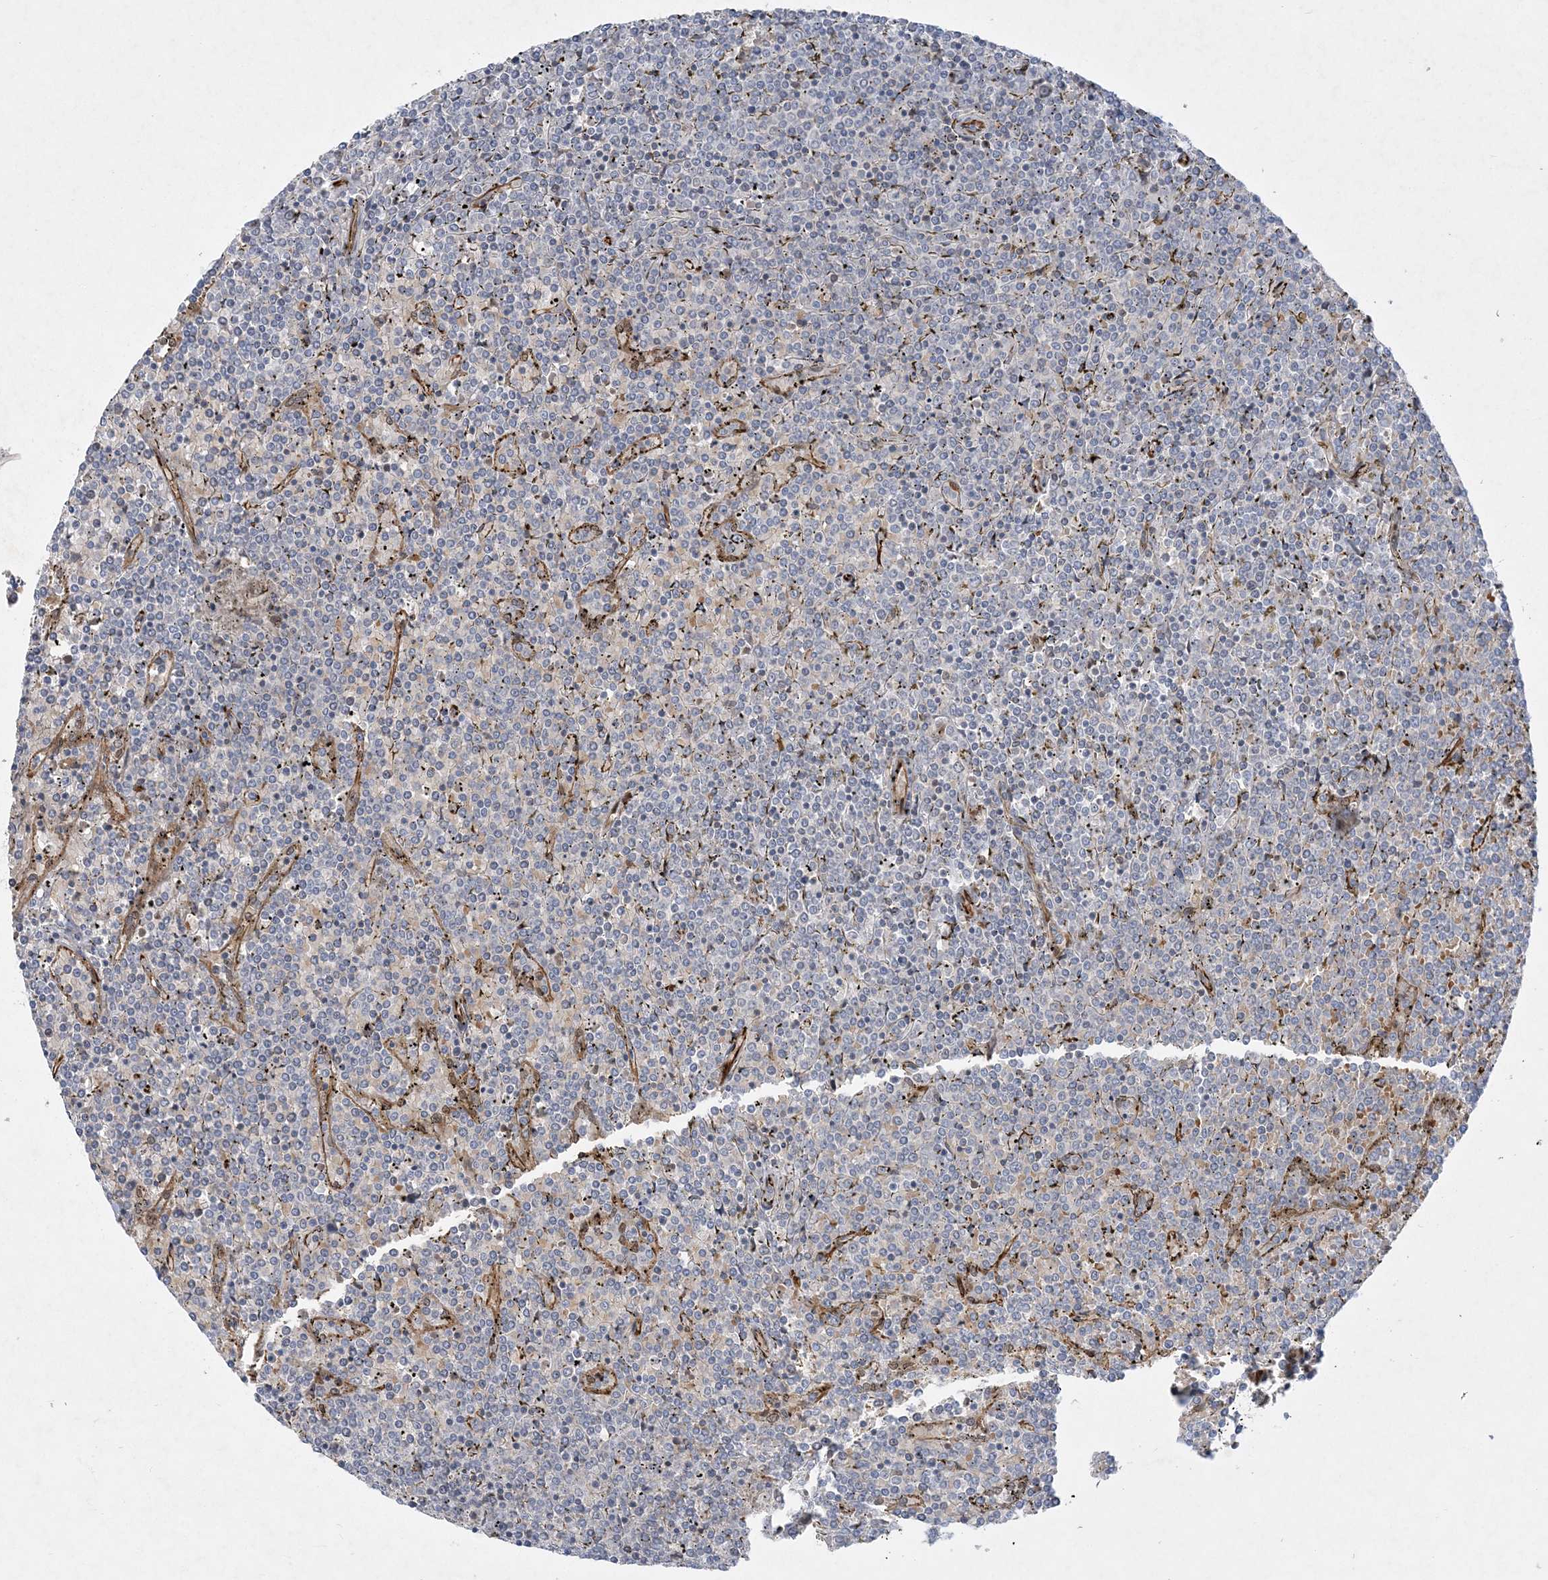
{"staining": {"intensity": "negative", "quantity": "none", "location": "none"}, "tissue": "lymphoma", "cell_type": "Tumor cells", "image_type": "cancer", "snomed": [{"axis": "morphology", "description": "Malignant lymphoma, non-Hodgkin's type, Low grade"}, {"axis": "topography", "description": "Spleen"}], "caption": "DAB (3,3'-diaminobenzidine) immunohistochemical staining of lymphoma demonstrates no significant staining in tumor cells.", "gene": "INPP1", "patient": {"sex": "female", "age": 19}}